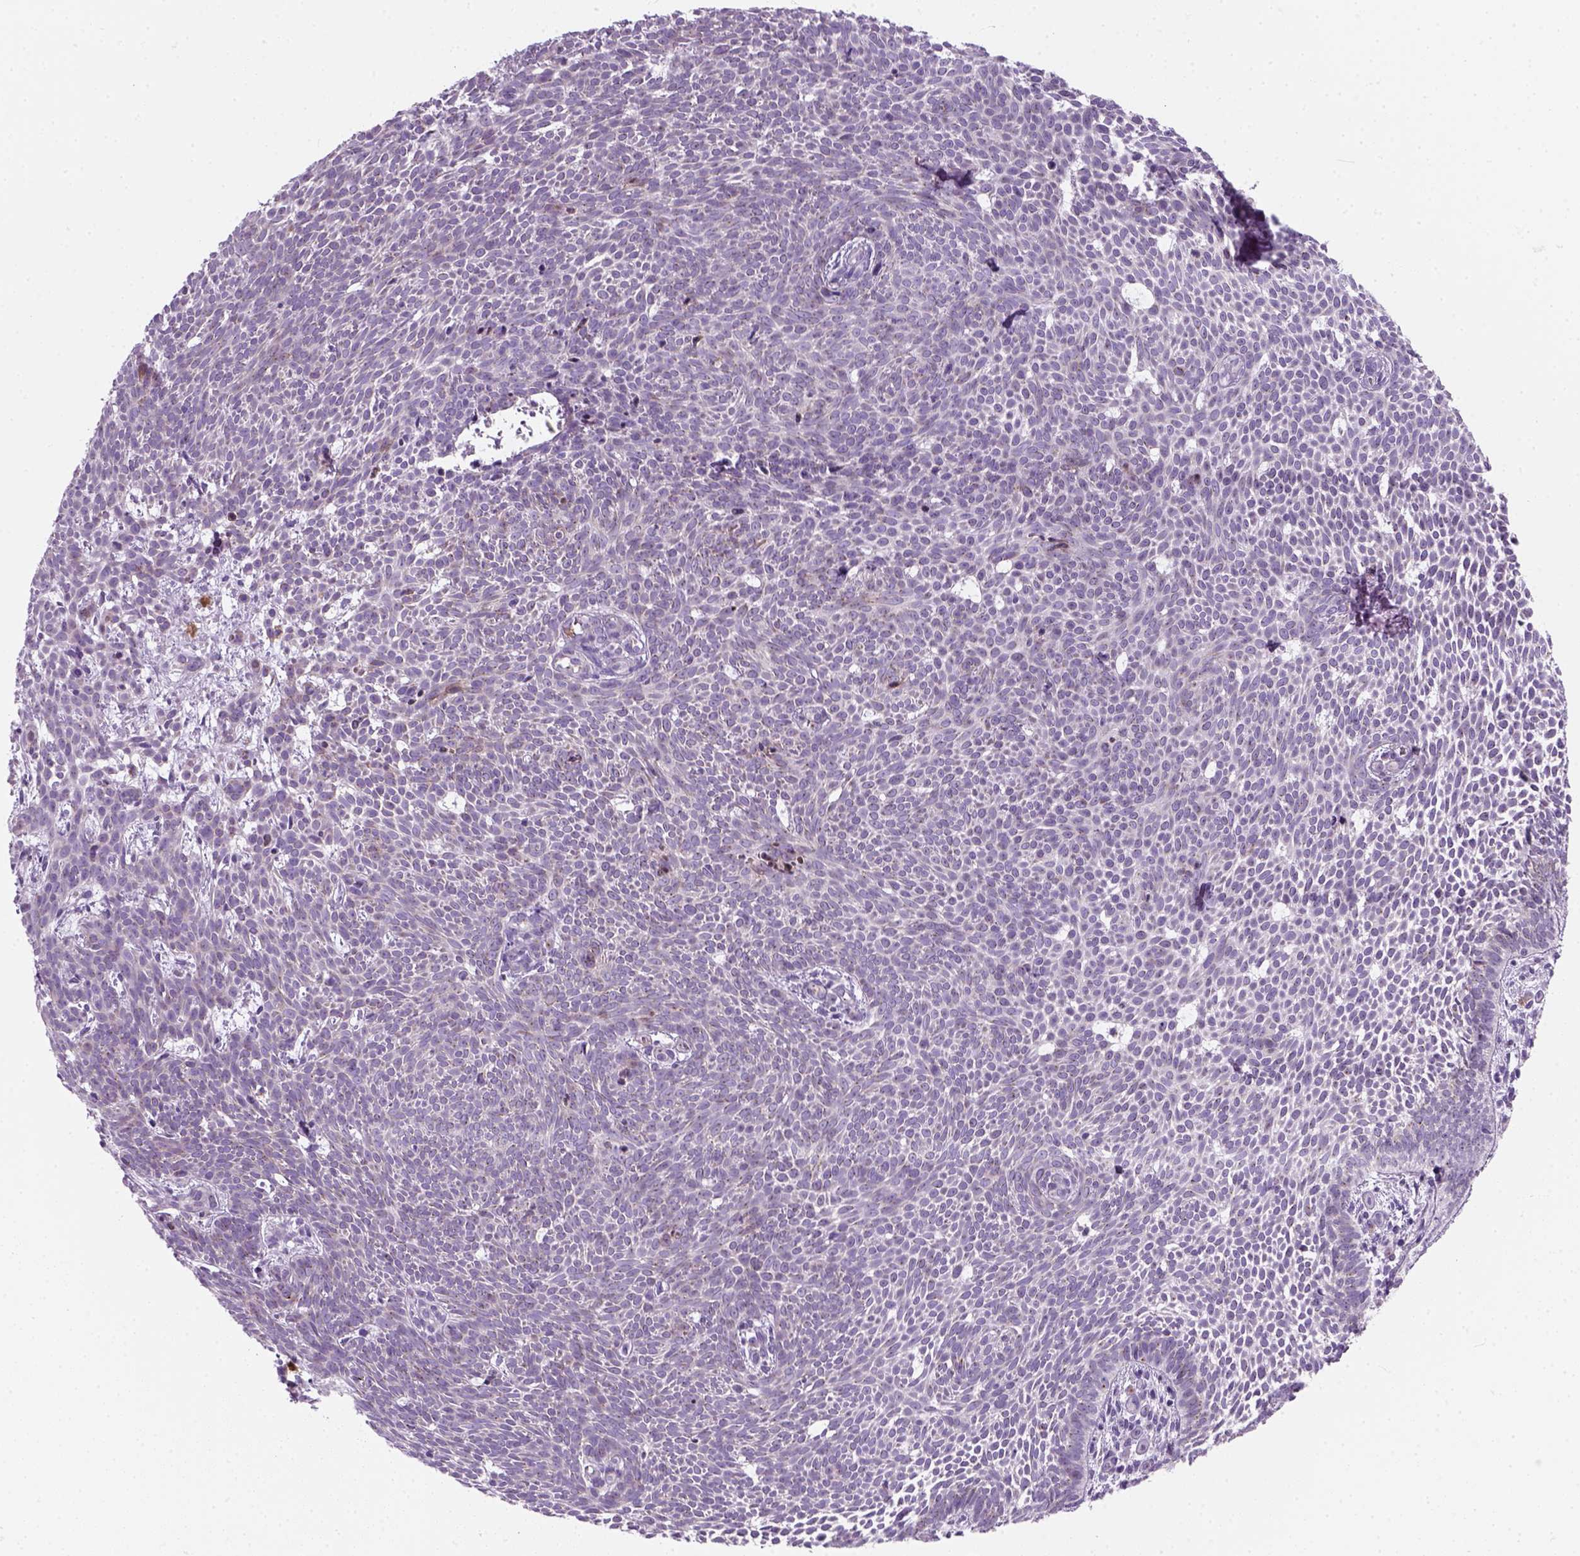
{"staining": {"intensity": "negative", "quantity": "none", "location": "none"}, "tissue": "skin cancer", "cell_type": "Tumor cells", "image_type": "cancer", "snomed": [{"axis": "morphology", "description": "Basal cell carcinoma"}, {"axis": "topography", "description": "Skin"}], "caption": "A photomicrograph of skin basal cell carcinoma stained for a protein shows no brown staining in tumor cells.", "gene": "IL4", "patient": {"sex": "male", "age": 59}}